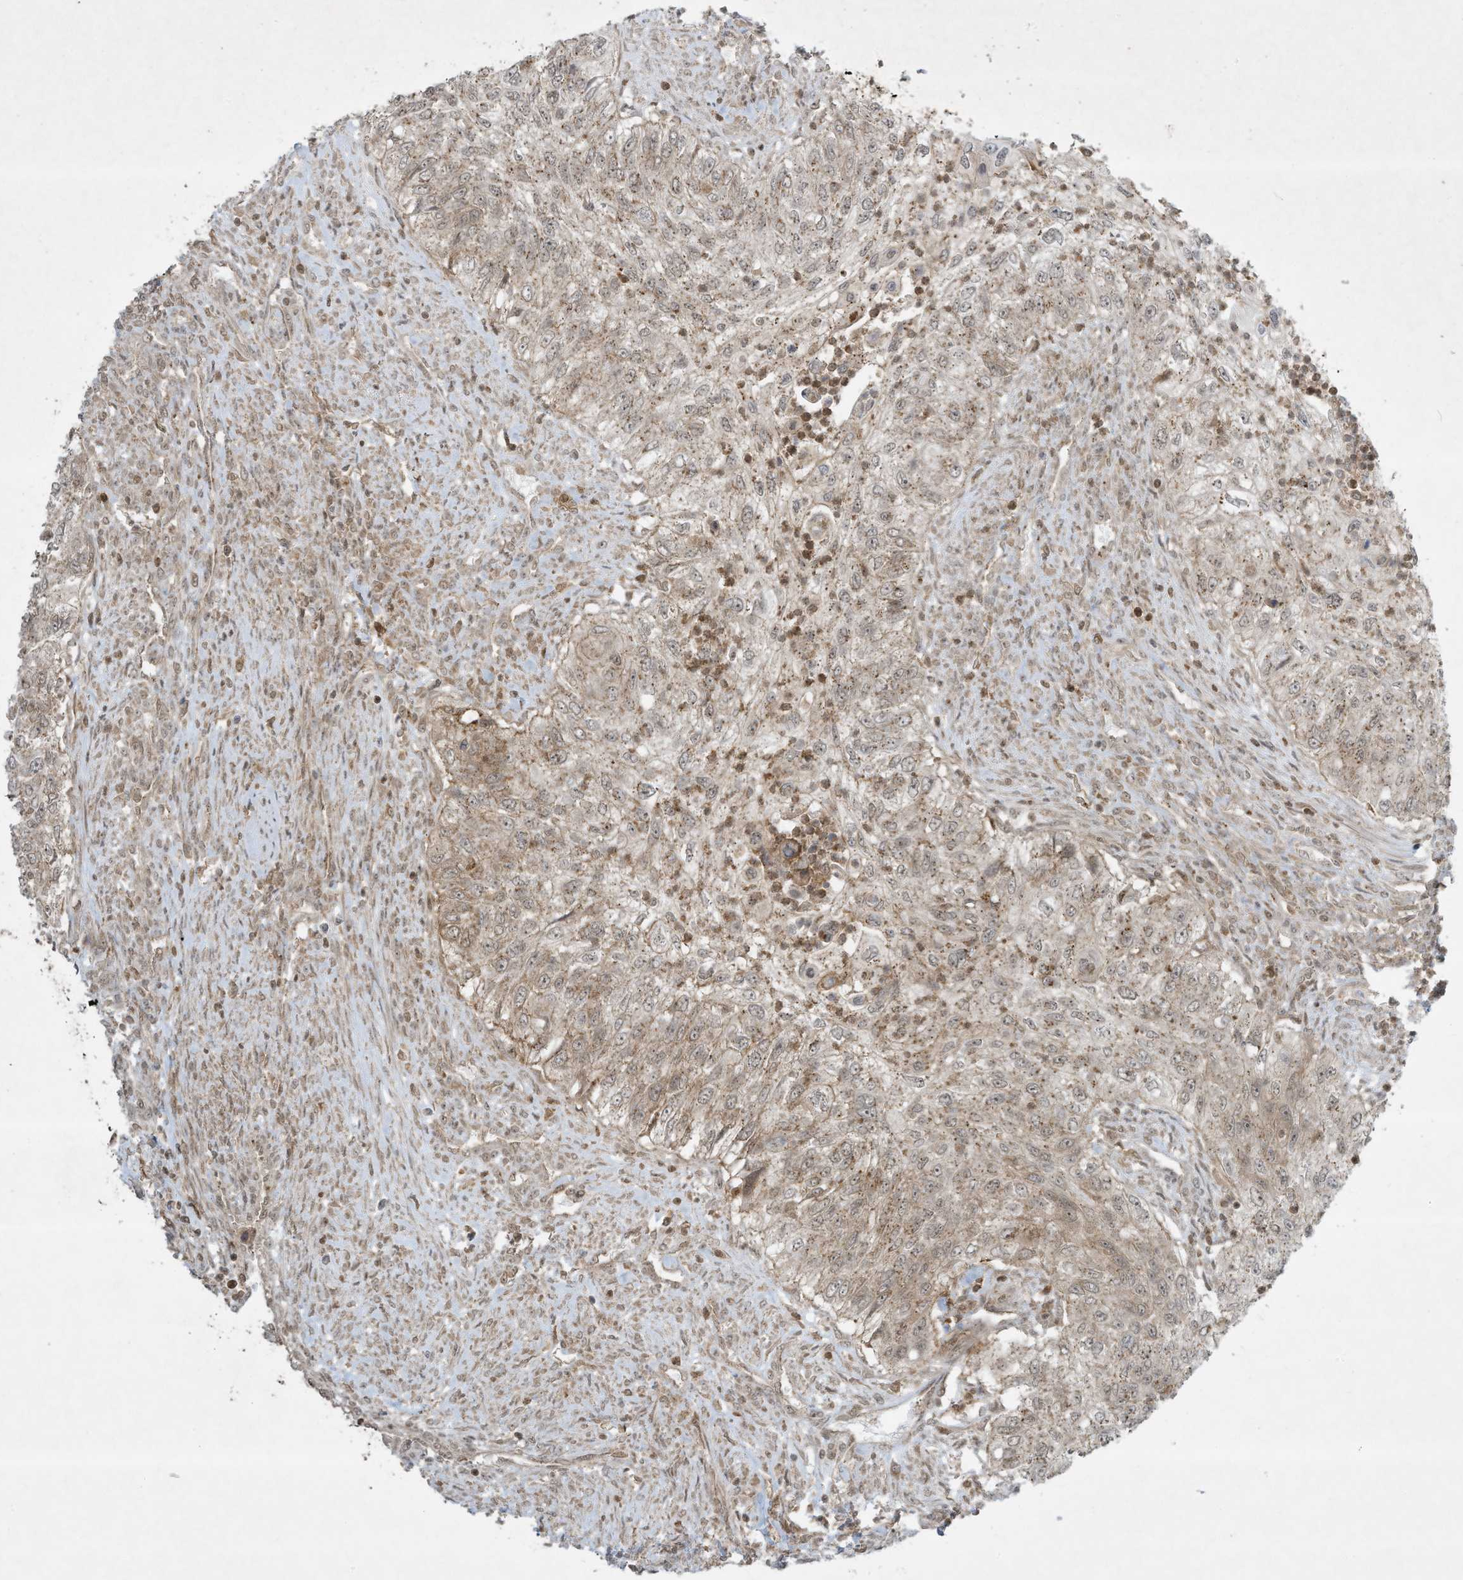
{"staining": {"intensity": "weak", "quantity": "25%-75%", "location": "cytoplasmic/membranous"}, "tissue": "urothelial cancer", "cell_type": "Tumor cells", "image_type": "cancer", "snomed": [{"axis": "morphology", "description": "Urothelial carcinoma, High grade"}, {"axis": "topography", "description": "Urinary bladder"}], "caption": "Protein analysis of urothelial cancer tissue reveals weak cytoplasmic/membranous staining in approximately 25%-75% of tumor cells. (IHC, brightfield microscopy, high magnification).", "gene": "CERT1", "patient": {"sex": "female", "age": 60}}